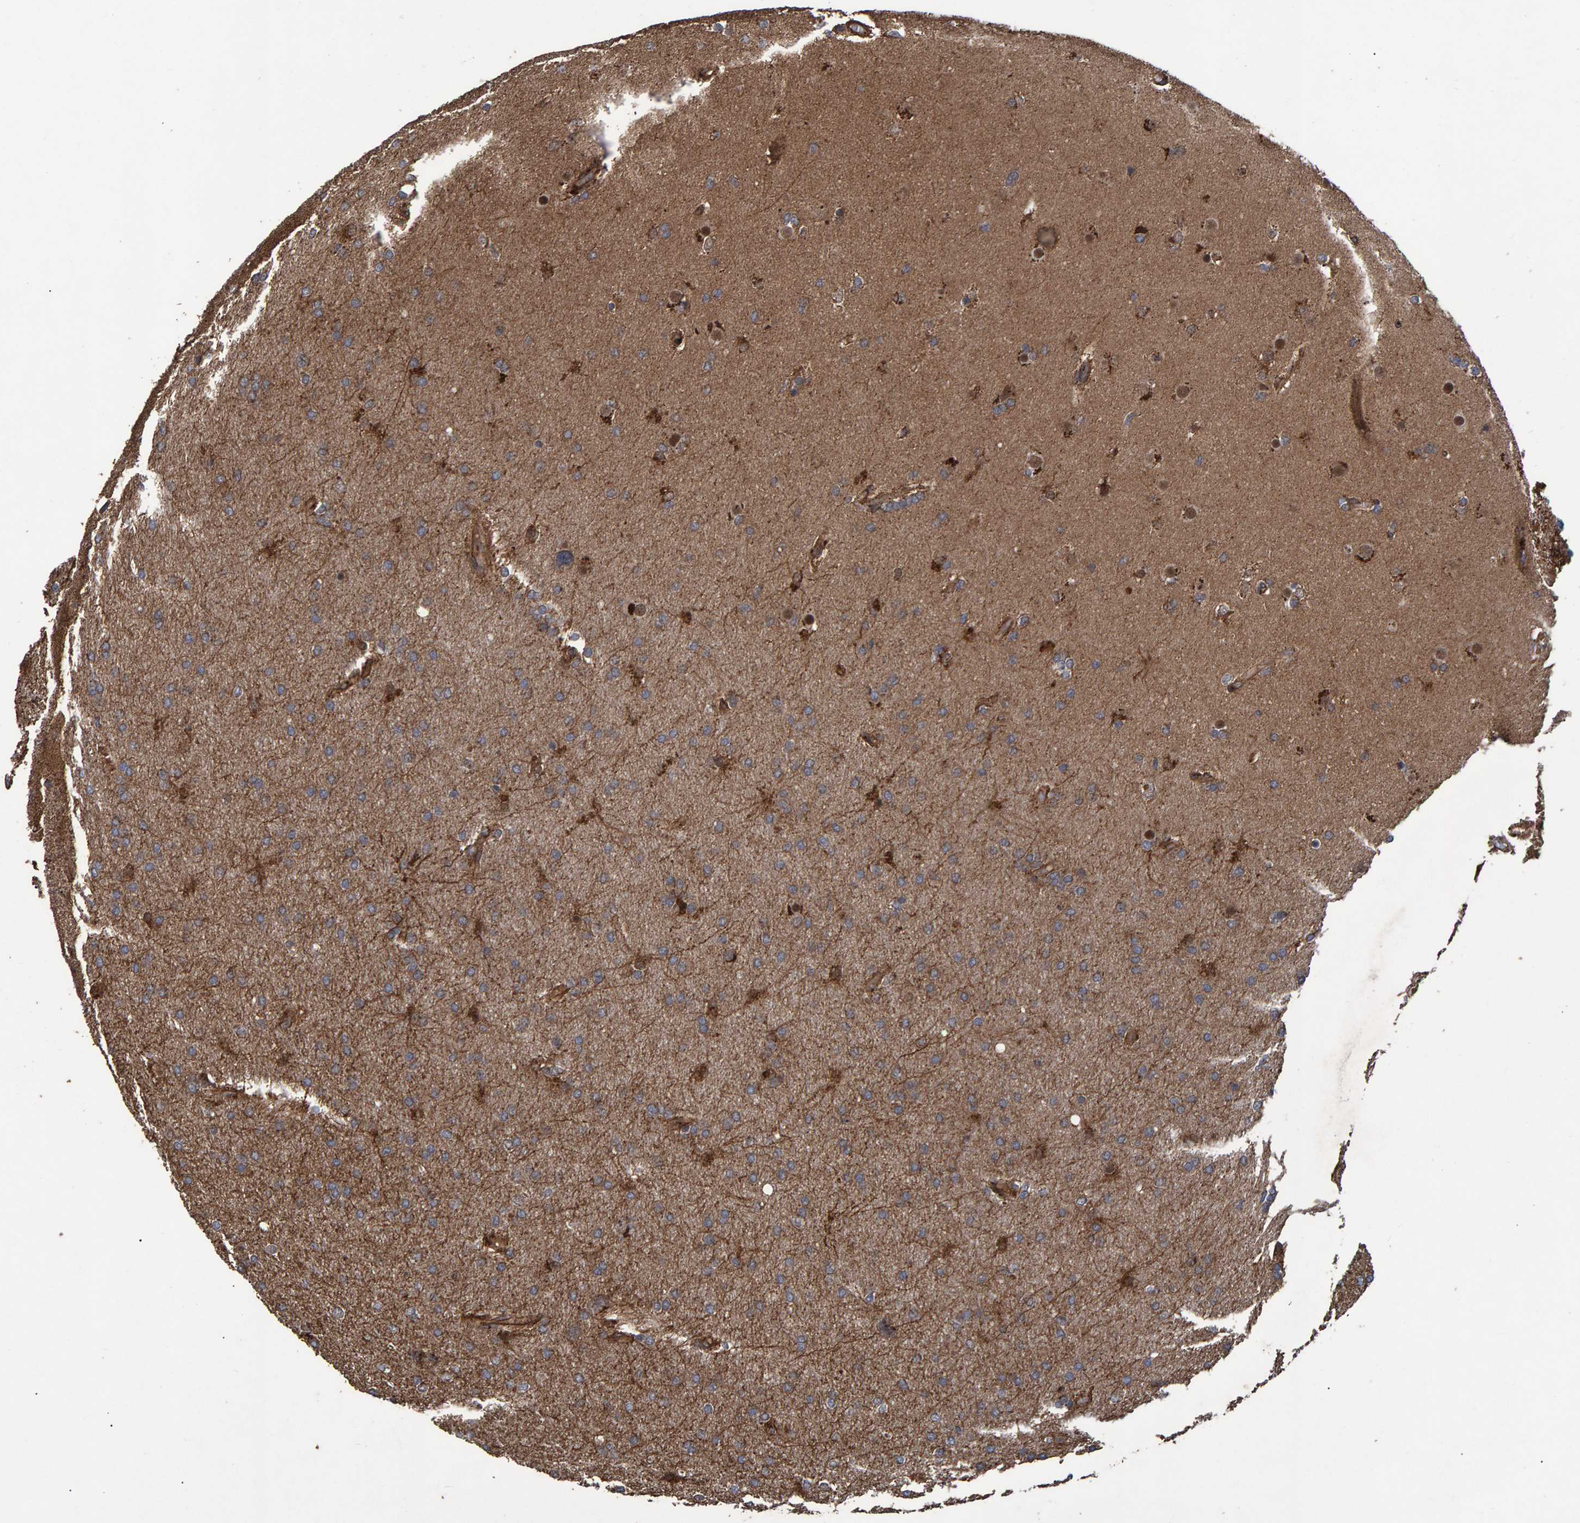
{"staining": {"intensity": "strong", "quantity": ">75%", "location": "cytoplasmic/membranous,nuclear"}, "tissue": "glioma", "cell_type": "Tumor cells", "image_type": "cancer", "snomed": [{"axis": "morphology", "description": "Glioma, malignant, High grade"}, {"axis": "topography", "description": "Cerebral cortex"}], "caption": "Immunohistochemistry (IHC) histopathology image of human glioma stained for a protein (brown), which shows high levels of strong cytoplasmic/membranous and nuclear staining in approximately >75% of tumor cells.", "gene": "TRIM68", "patient": {"sex": "female", "age": 36}}